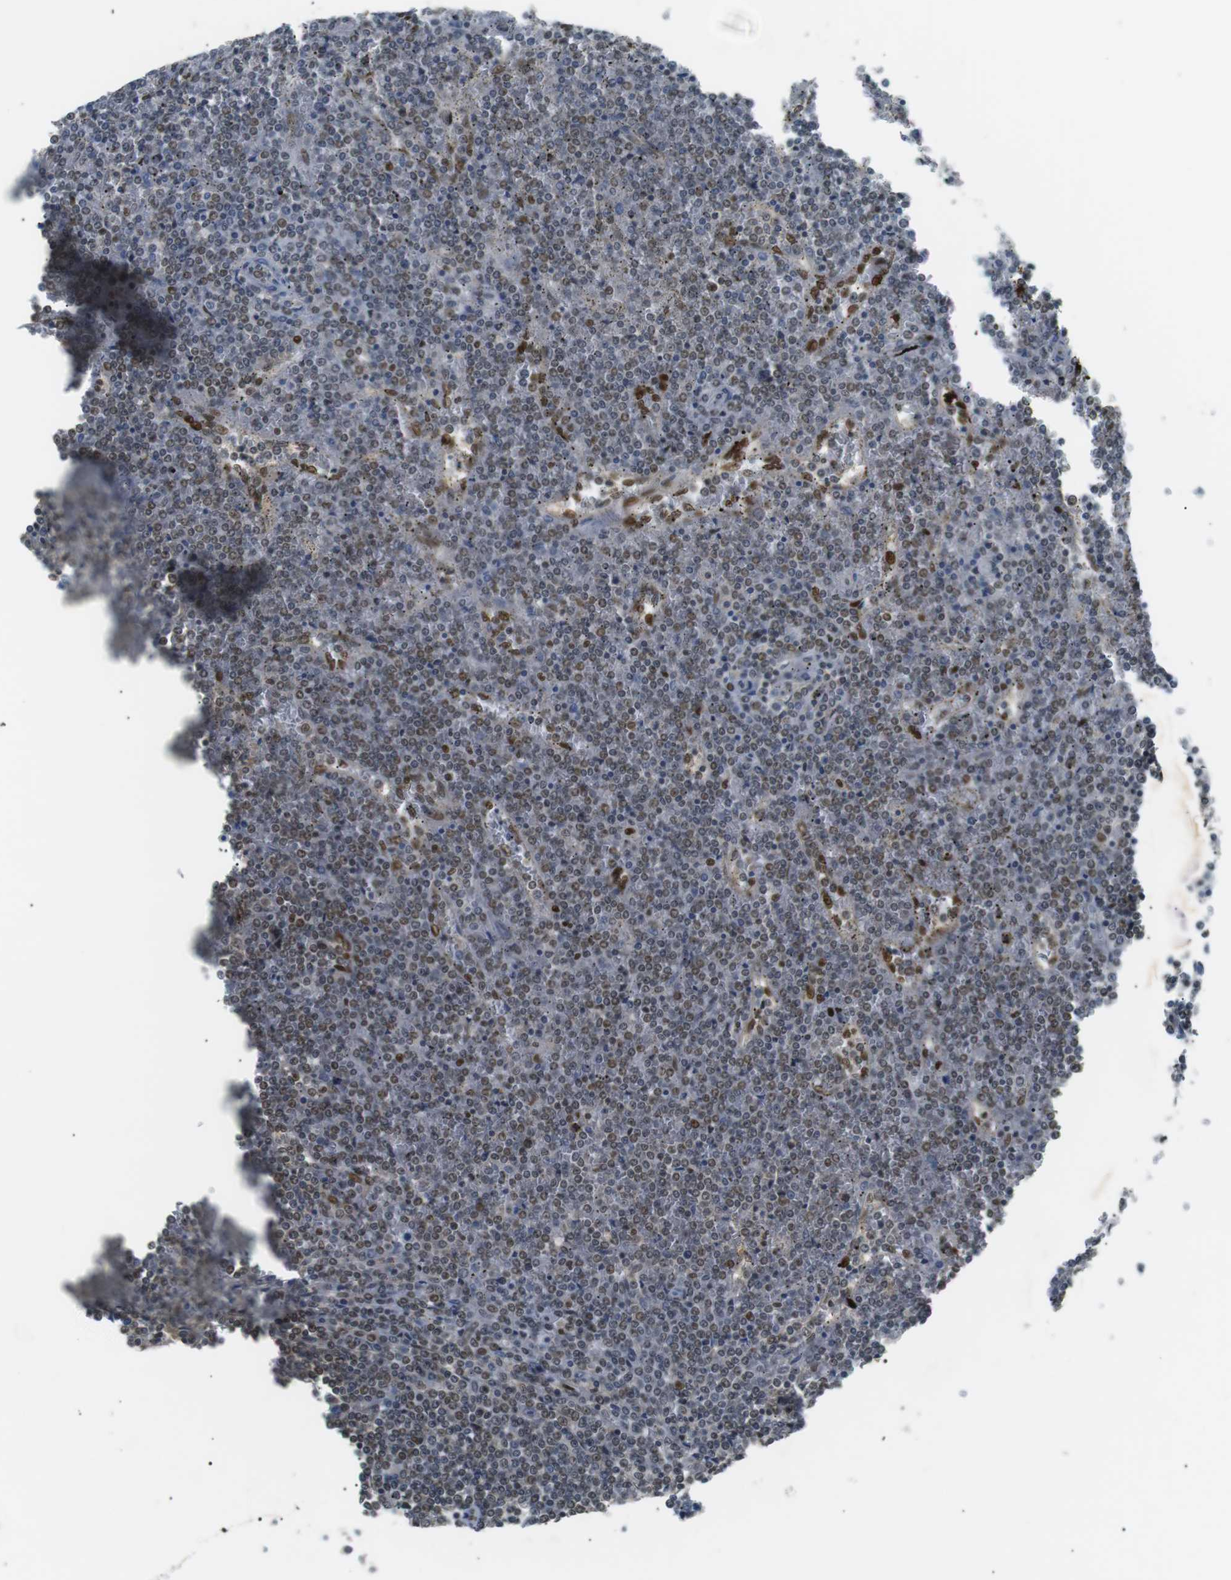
{"staining": {"intensity": "weak", "quantity": ">75%", "location": "nuclear"}, "tissue": "lymphoma", "cell_type": "Tumor cells", "image_type": "cancer", "snomed": [{"axis": "morphology", "description": "Malignant lymphoma, non-Hodgkin's type, Low grade"}, {"axis": "topography", "description": "Spleen"}], "caption": "Human lymphoma stained with a protein marker reveals weak staining in tumor cells.", "gene": "ORAI3", "patient": {"sex": "female", "age": 19}}